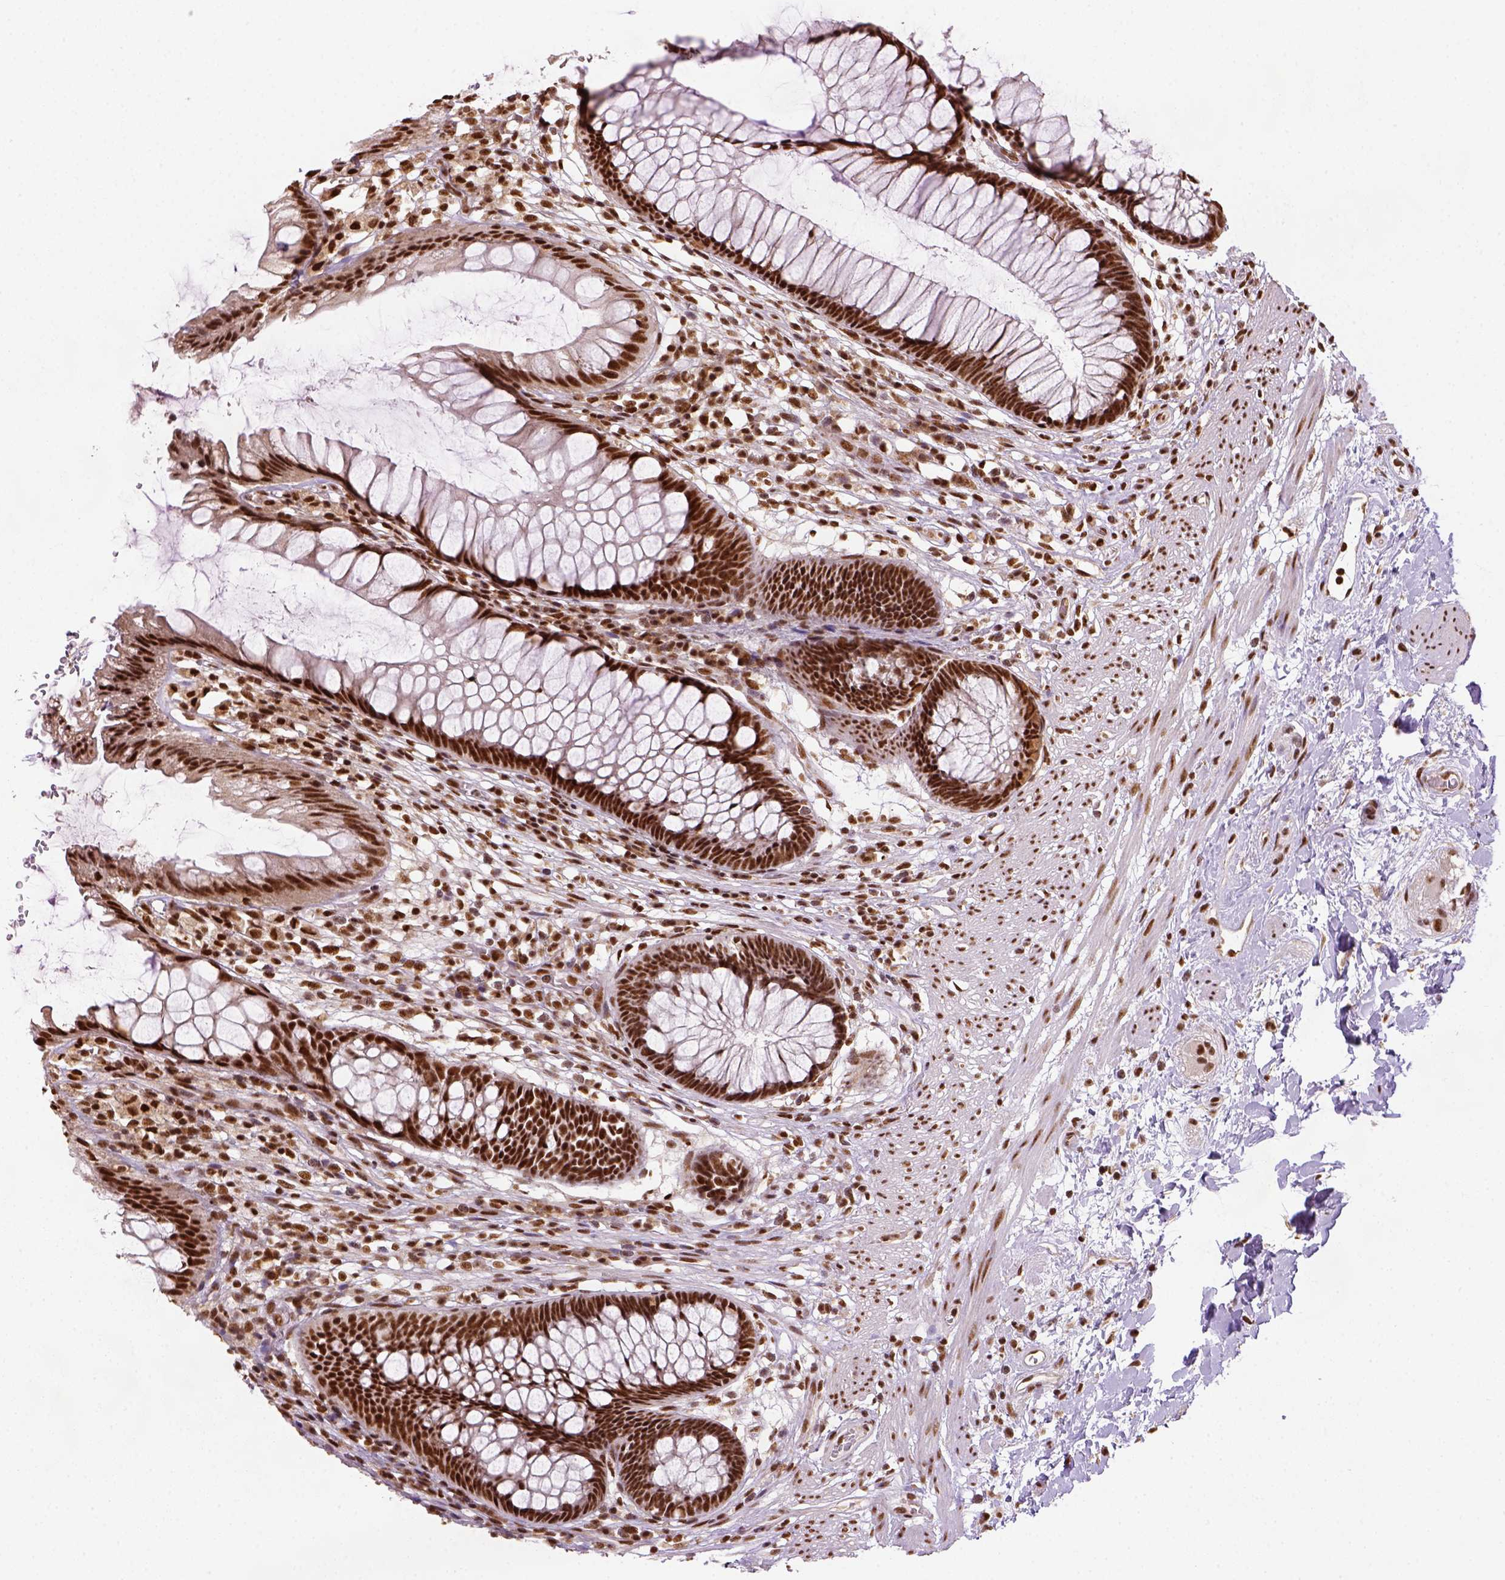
{"staining": {"intensity": "strong", "quantity": ">75%", "location": "nuclear"}, "tissue": "rectum", "cell_type": "Glandular cells", "image_type": "normal", "snomed": [{"axis": "morphology", "description": "Normal tissue, NOS"}, {"axis": "topography", "description": "Smooth muscle"}, {"axis": "topography", "description": "Rectum"}], "caption": "IHC (DAB) staining of normal rectum reveals strong nuclear protein positivity in about >75% of glandular cells. (DAB IHC, brown staining for protein, blue staining for nuclei).", "gene": "CCAR1", "patient": {"sex": "male", "age": 53}}